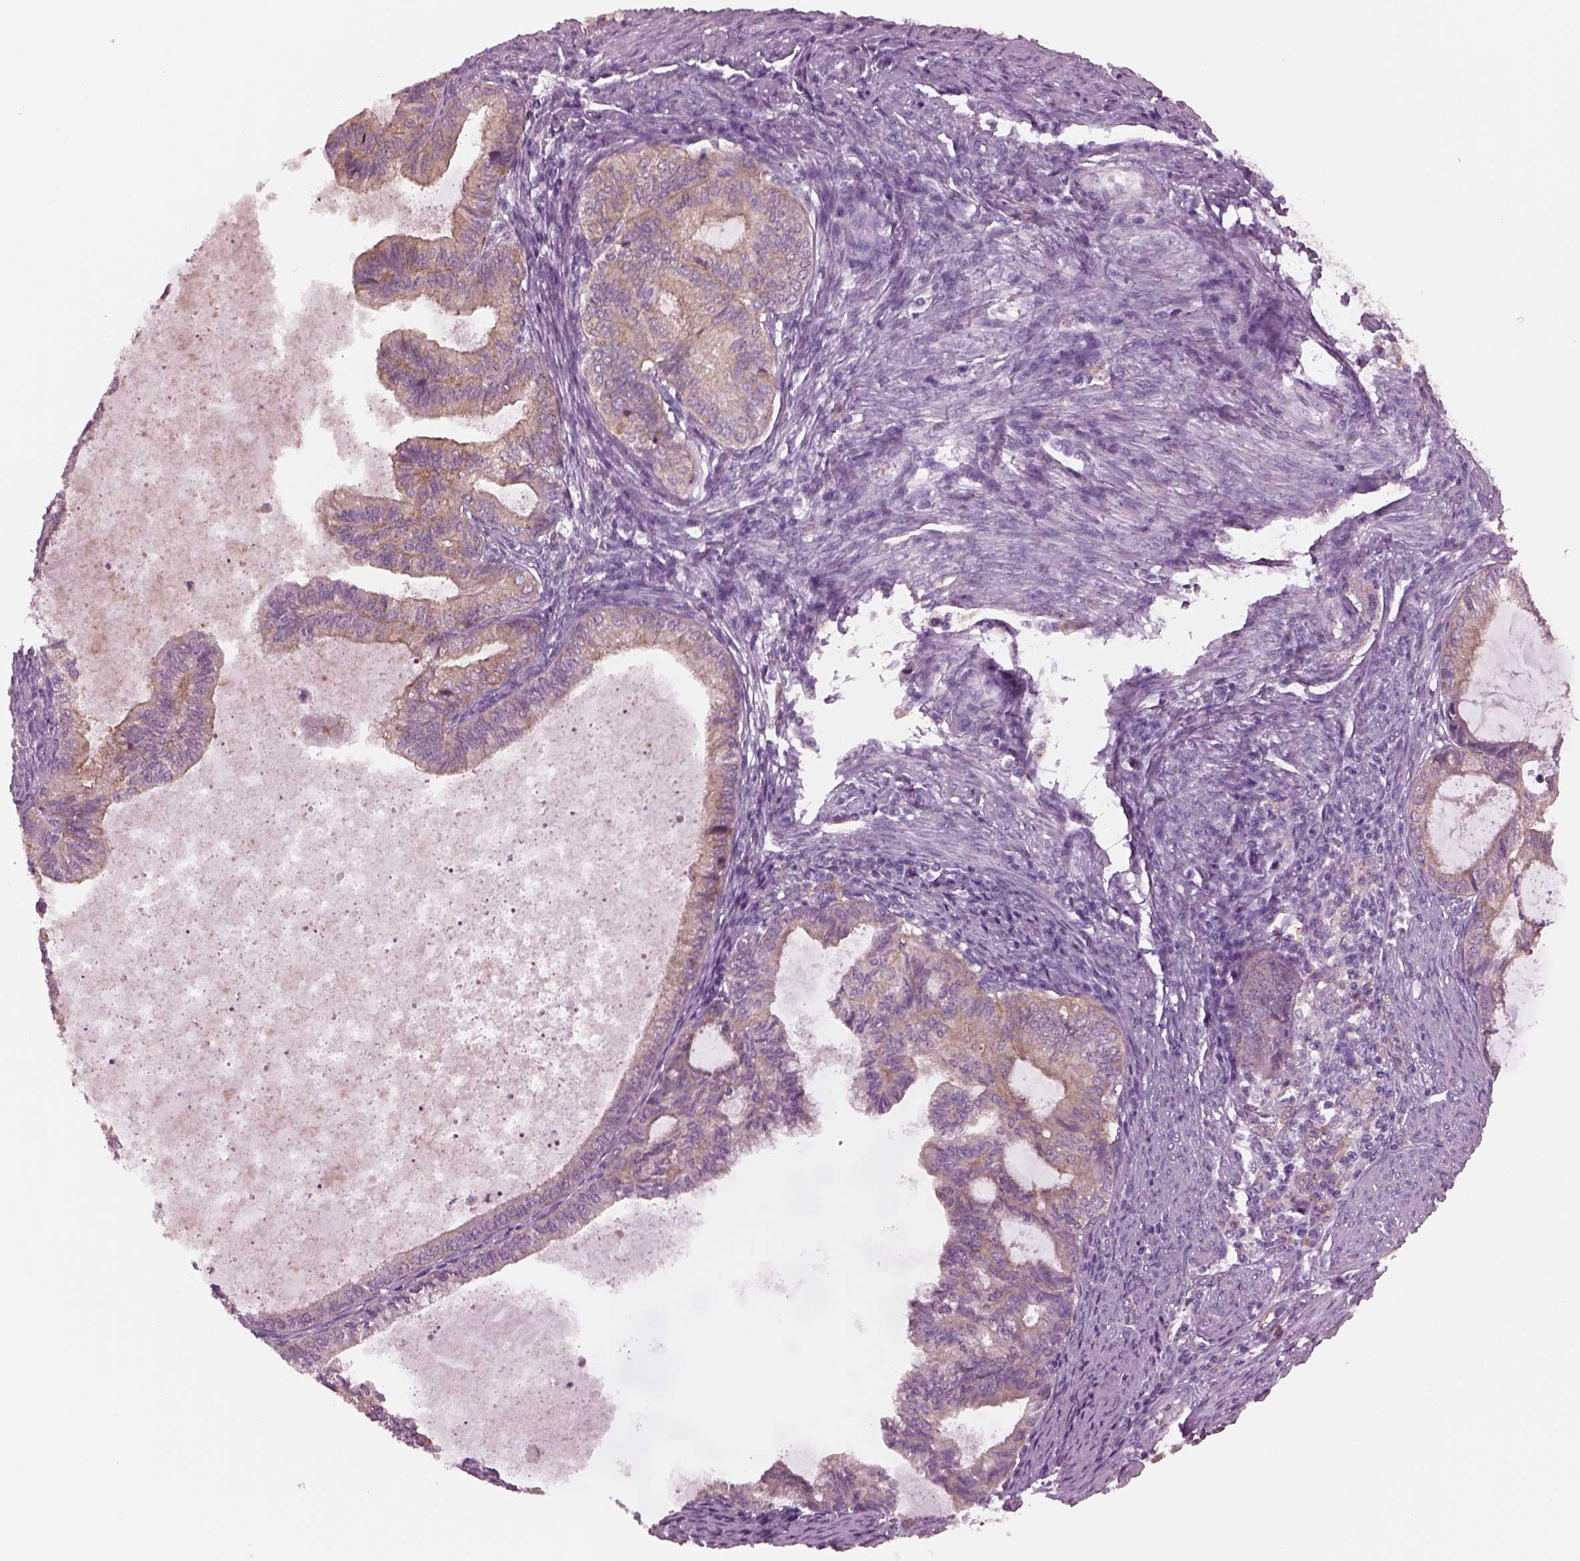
{"staining": {"intensity": "weak", "quantity": ">75%", "location": "cytoplasmic/membranous"}, "tissue": "endometrial cancer", "cell_type": "Tumor cells", "image_type": "cancer", "snomed": [{"axis": "morphology", "description": "Adenocarcinoma, NOS"}, {"axis": "topography", "description": "Endometrium"}], "caption": "Immunohistochemistry (IHC) photomicrograph of neoplastic tissue: endometrial adenocarcinoma stained using IHC displays low levels of weak protein expression localized specifically in the cytoplasmic/membranous of tumor cells, appearing as a cytoplasmic/membranous brown color.", "gene": "SHTN1", "patient": {"sex": "female", "age": 86}}